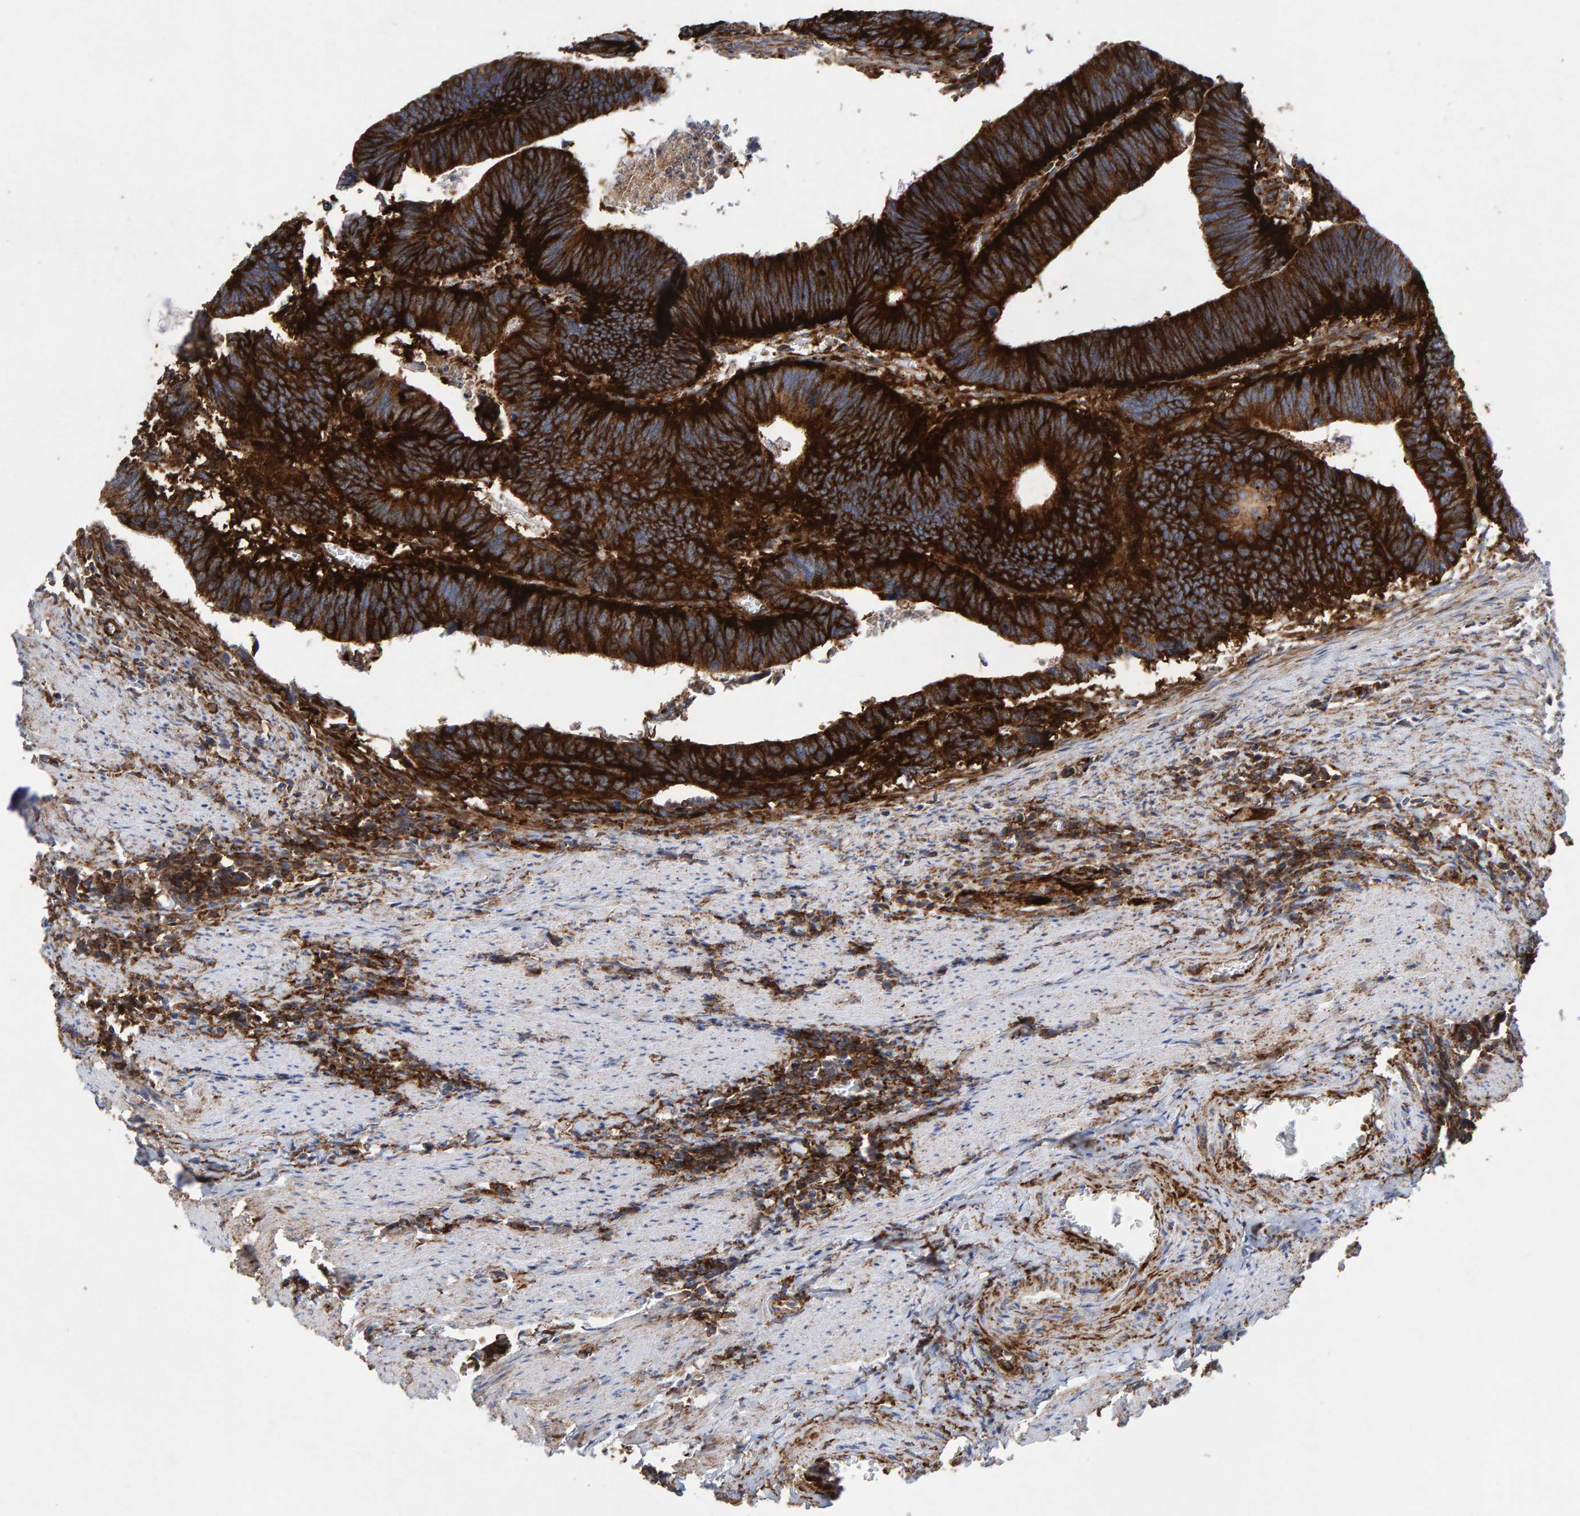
{"staining": {"intensity": "strong", "quantity": ">75%", "location": "cytoplasmic/membranous"}, "tissue": "colorectal cancer", "cell_type": "Tumor cells", "image_type": "cancer", "snomed": [{"axis": "morphology", "description": "Adenocarcinoma, NOS"}, {"axis": "topography", "description": "Colon"}], "caption": "Adenocarcinoma (colorectal) tissue reveals strong cytoplasmic/membranous staining in approximately >75% of tumor cells, visualized by immunohistochemistry.", "gene": "MVP", "patient": {"sex": "male", "age": 72}}